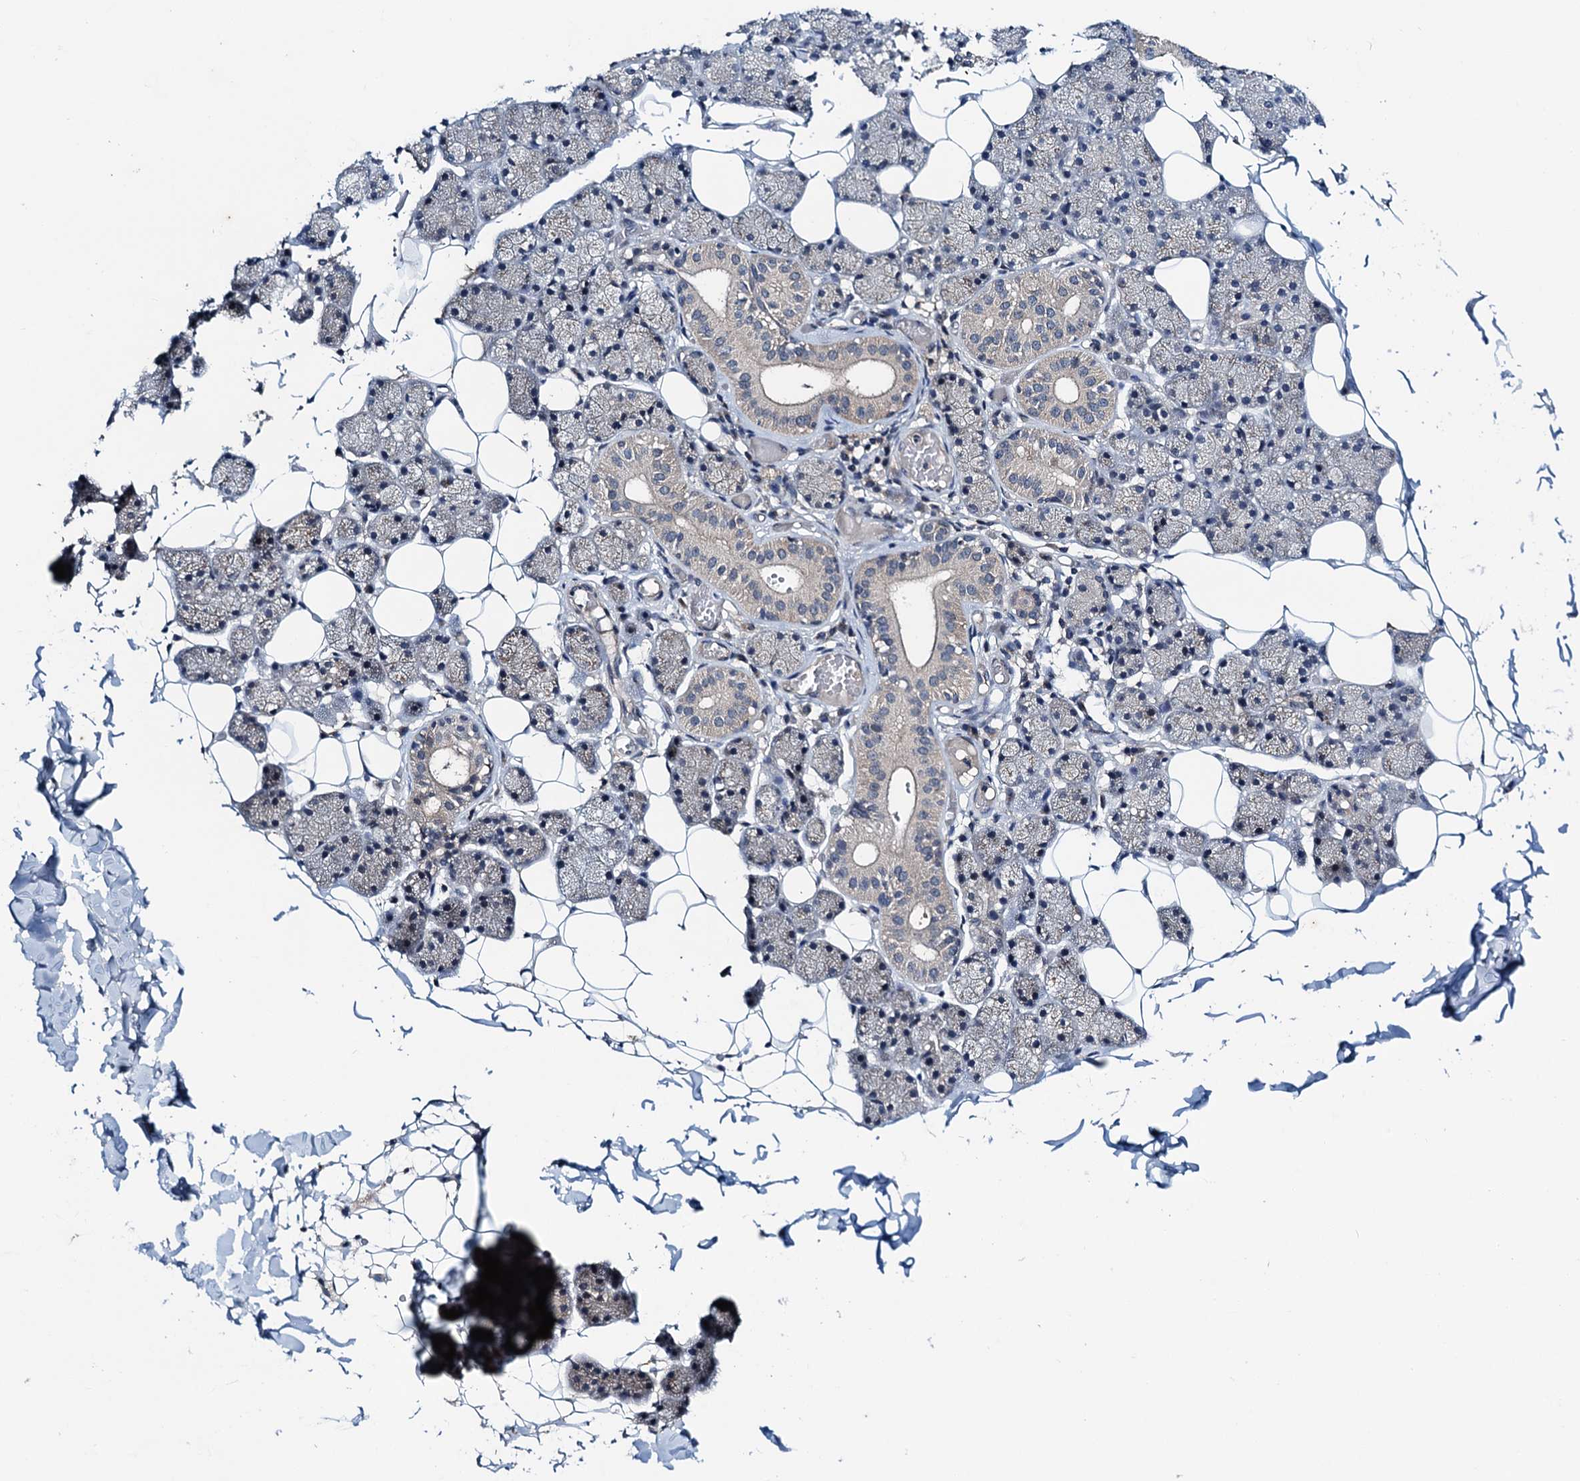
{"staining": {"intensity": "weak", "quantity": "<25%", "location": "cytoplasmic/membranous"}, "tissue": "salivary gland", "cell_type": "Glandular cells", "image_type": "normal", "snomed": [{"axis": "morphology", "description": "Normal tissue, NOS"}, {"axis": "topography", "description": "Salivary gland"}], "caption": "Immunohistochemistry image of unremarkable salivary gland: salivary gland stained with DAB exhibits no significant protein expression in glandular cells. (DAB (3,3'-diaminobenzidine) immunohistochemistry (IHC) visualized using brightfield microscopy, high magnification).", "gene": "RNF165", "patient": {"sex": "female", "age": 33}}